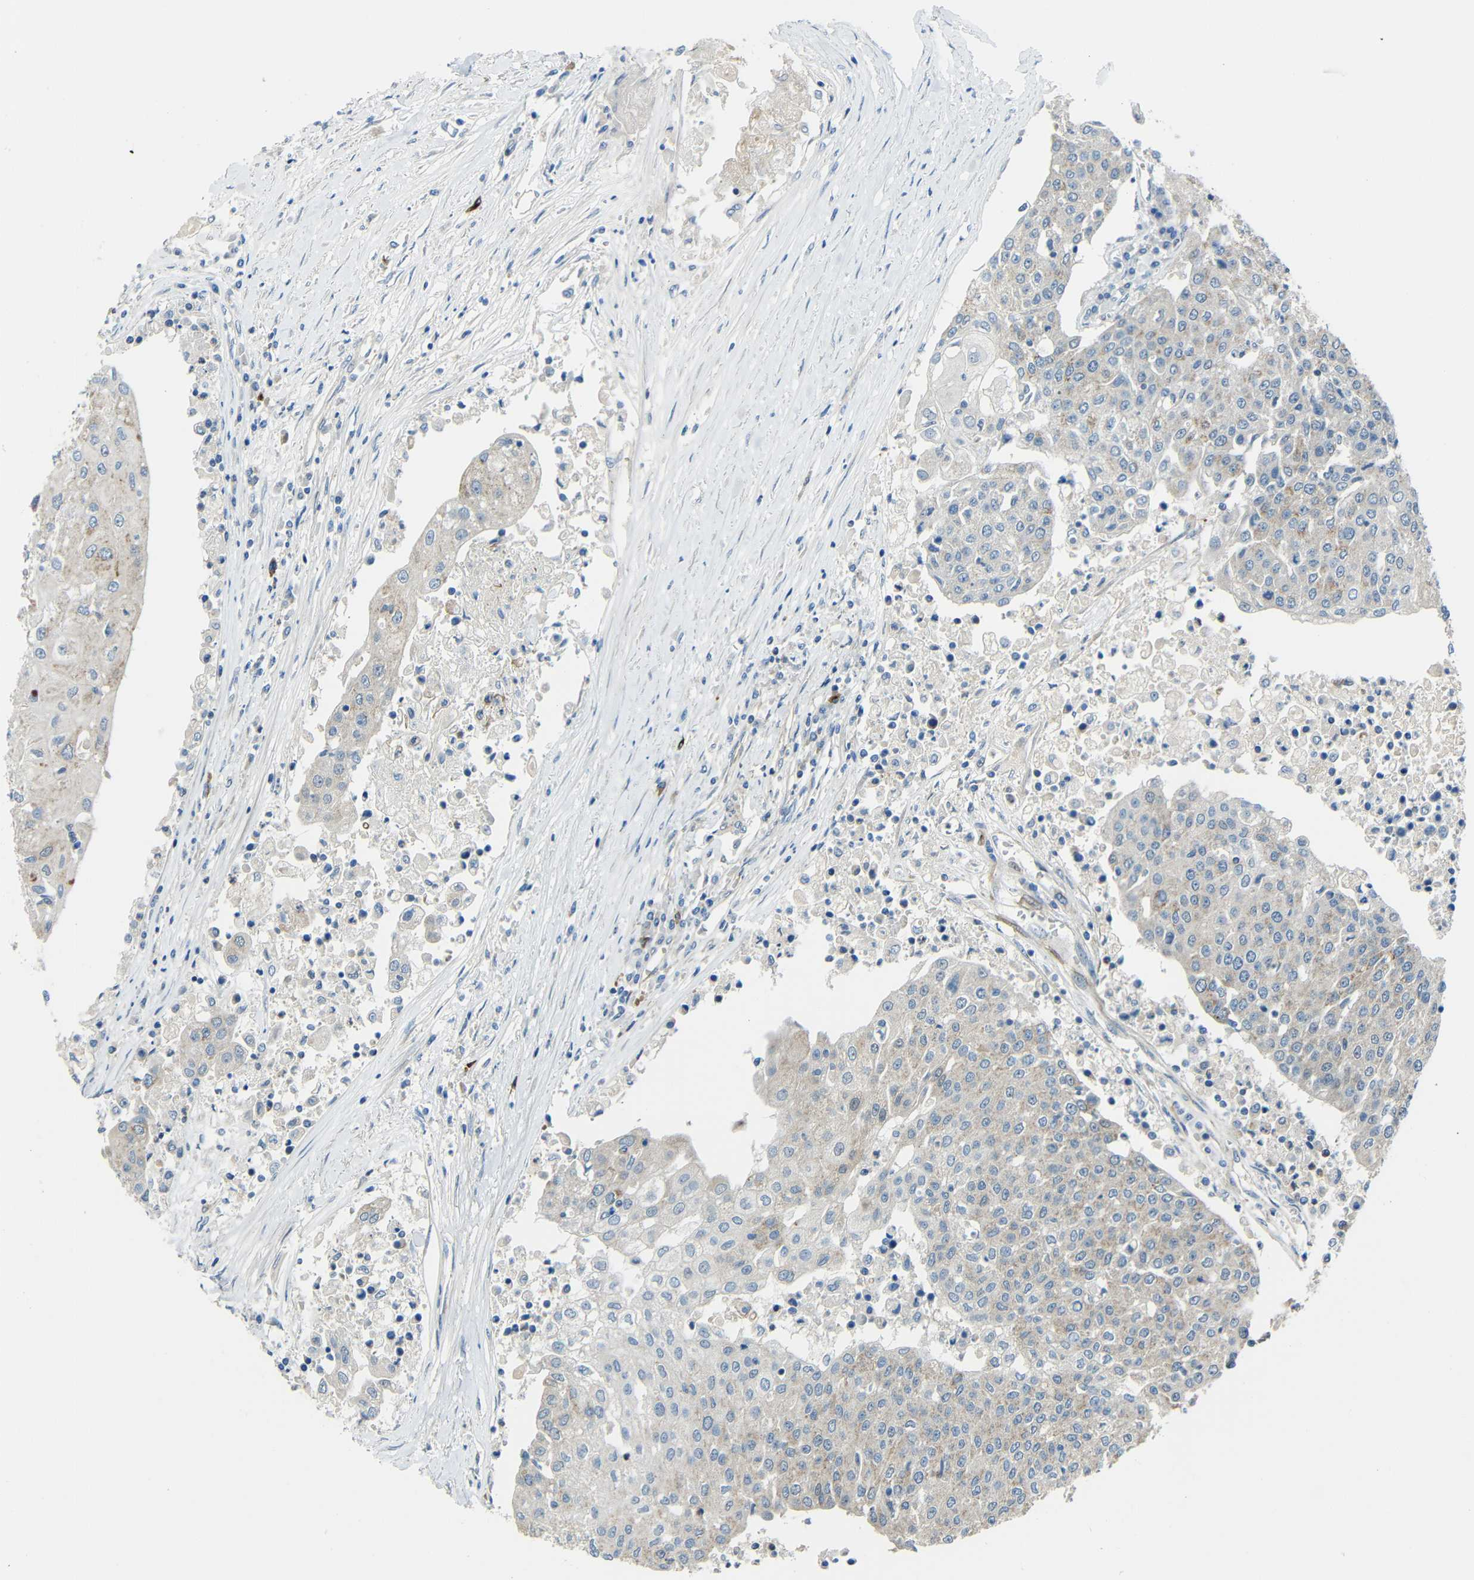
{"staining": {"intensity": "weak", "quantity": "25%-75%", "location": "cytoplasmic/membranous"}, "tissue": "urothelial cancer", "cell_type": "Tumor cells", "image_type": "cancer", "snomed": [{"axis": "morphology", "description": "Urothelial carcinoma, High grade"}, {"axis": "topography", "description": "Urinary bladder"}], "caption": "Weak cytoplasmic/membranous expression for a protein is identified in approximately 25%-75% of tumor cells of urothelial cancer using immunohistochemistry (IHC).", "gene": "DCLK1", "patient": {"sex": "female", "age": 85}}